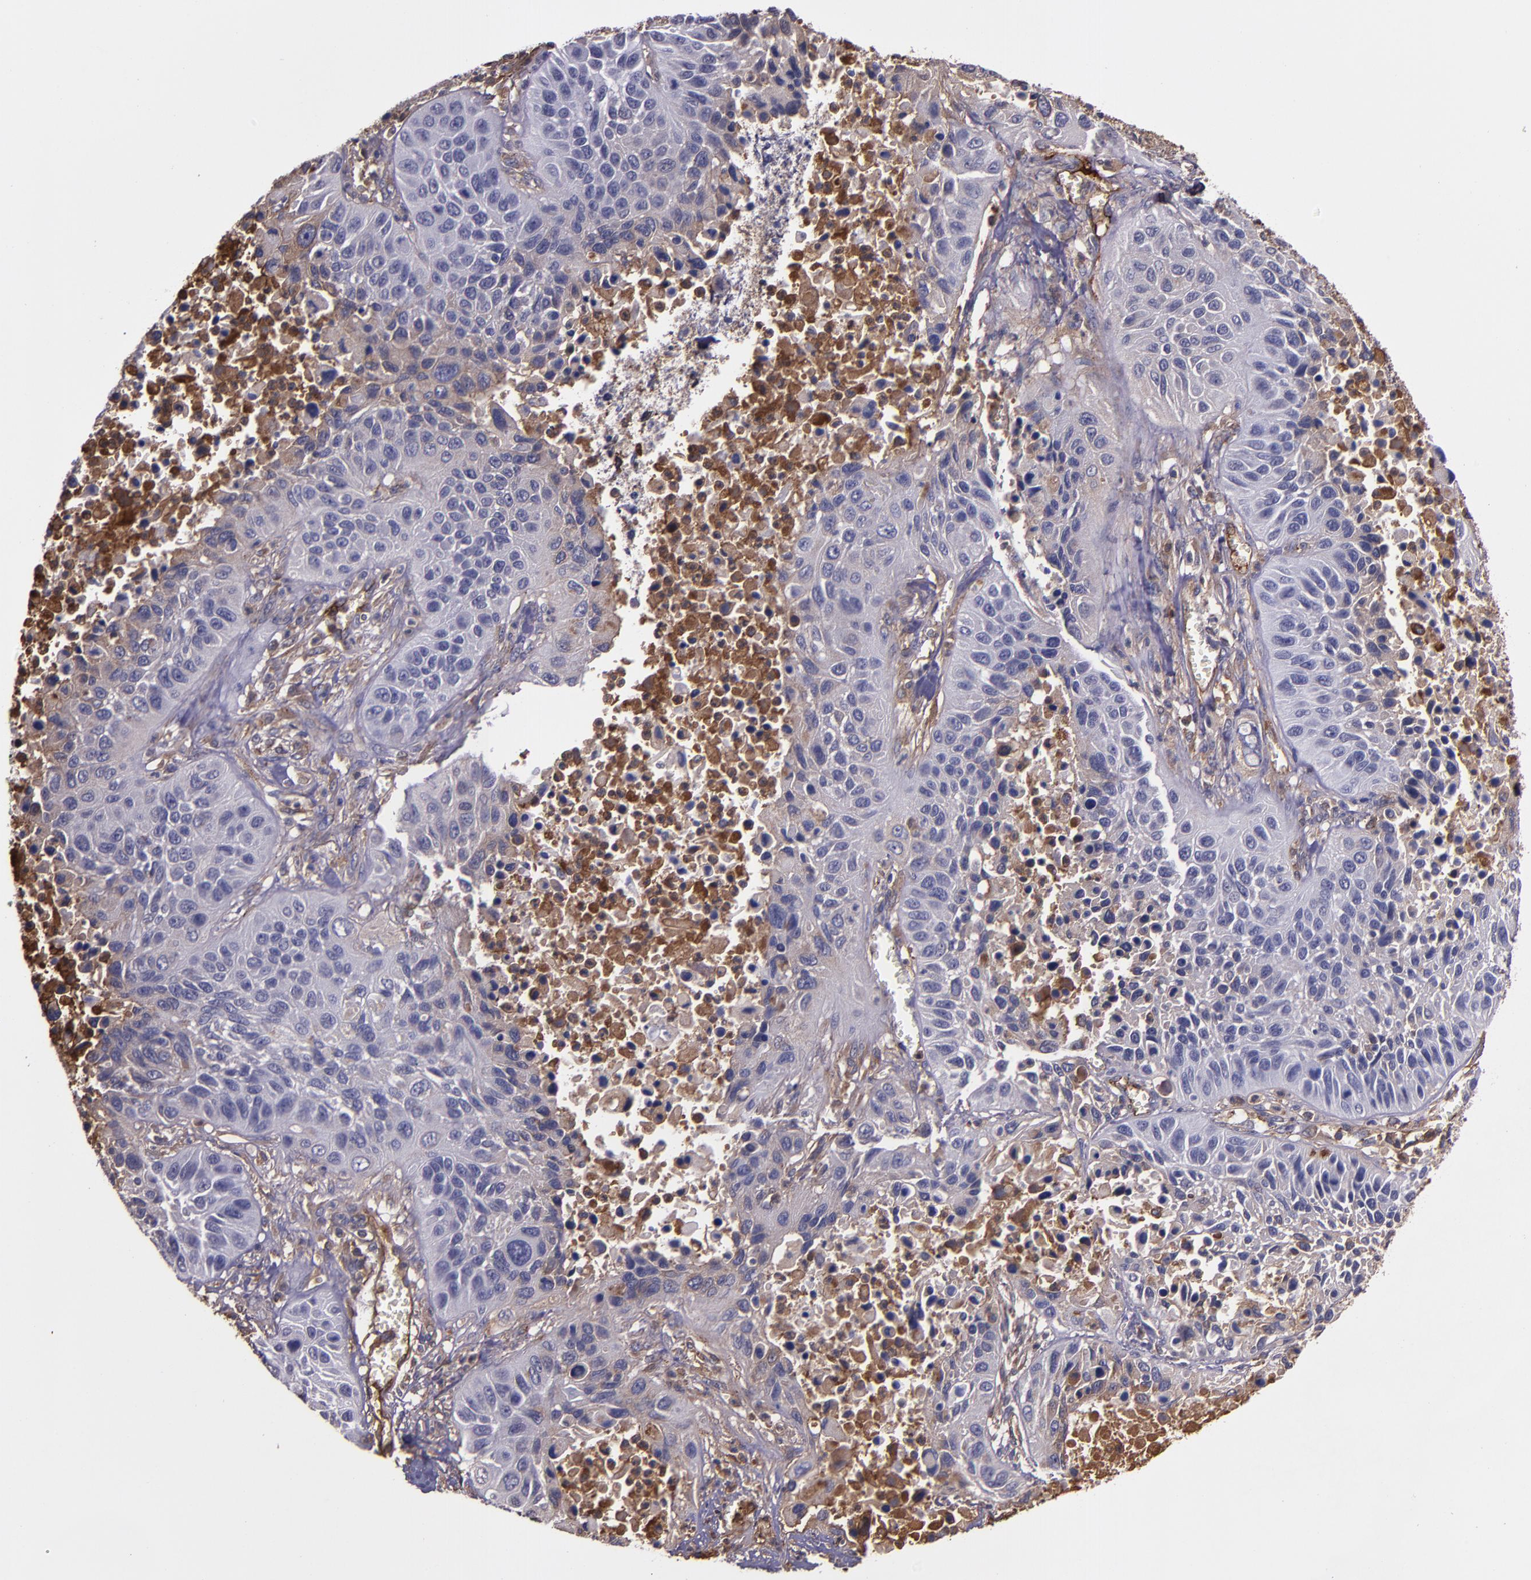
{"staining": {"intensity": "weak", "quantity": "<25%", "location": "cytoplasmic/membranous"}, "tissue": "lung cancer", "cell_type": "Tumor cells", "image_type": "cancer", "snomed": [{"axis": "morphology", "description": "Squamous cell carcinoma, NOS"}, {"axis": "topography", "description": "Lung"}], "caption": "An image of human lung squamous cell carcinoma is negative for staining in tumor cells.", "gene": "A2M", "patient": {"sex": "female", "age": 76}}